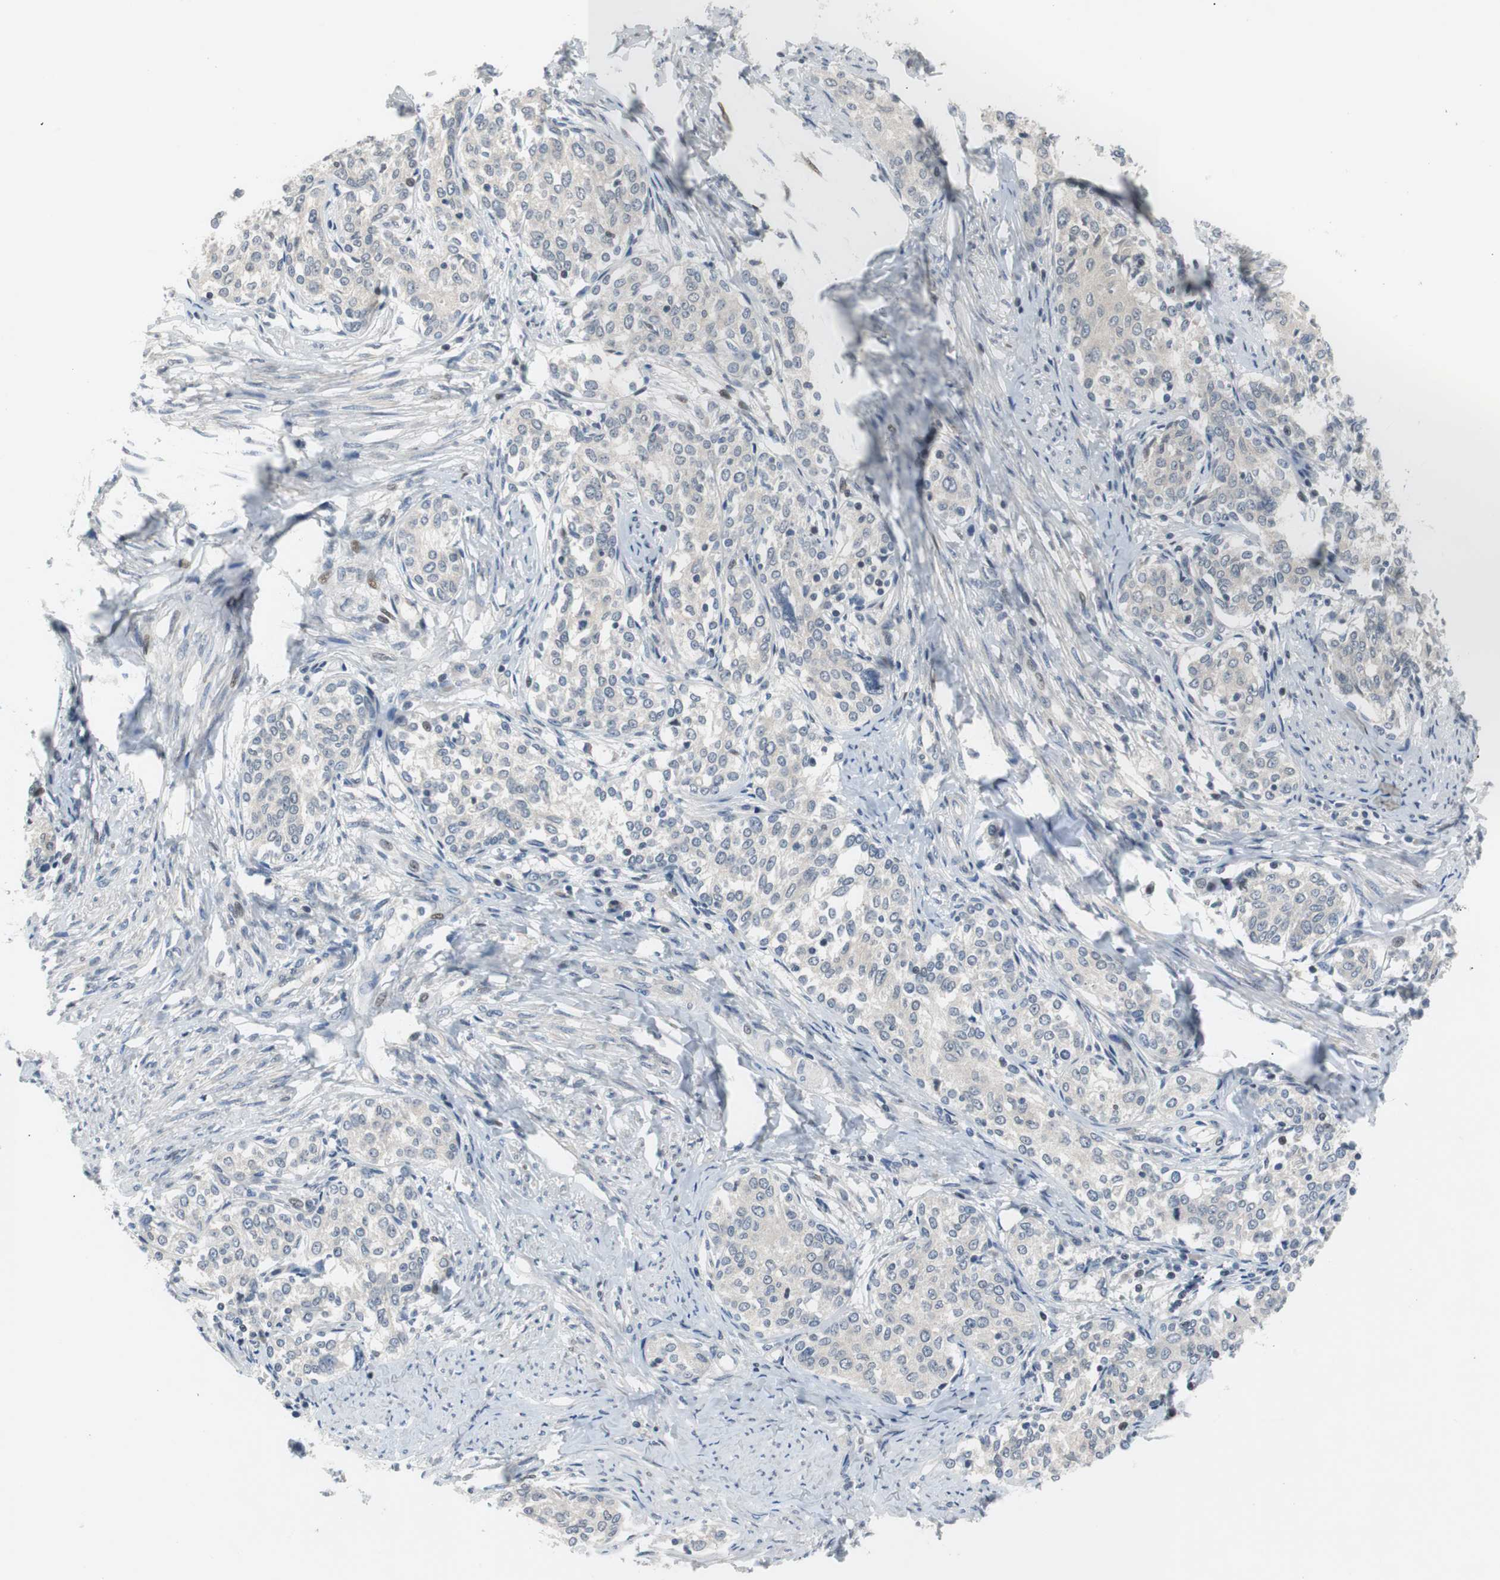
{"staining": {"intensity": "negative", "quantity": "none", "location": "none"}, "tissue": "cervical cancer", "cell_type": "Tumor cells", "image_type": "cancer", "snomed": [{"axis": "morphology", "description": "Squamous cell carcinoma, NOS"}, {"axis": "morphology", "description": "Adenocarcinoma, NOS"}, {"axis": "topography", "description": "Cervix"}], "caption": "Tumor cells are negative for brown protein staining in cervical cancer (squamous cell carcinoma).", "gene": "MAP2K4", "patient": {"sex": "female", "age": 52}}